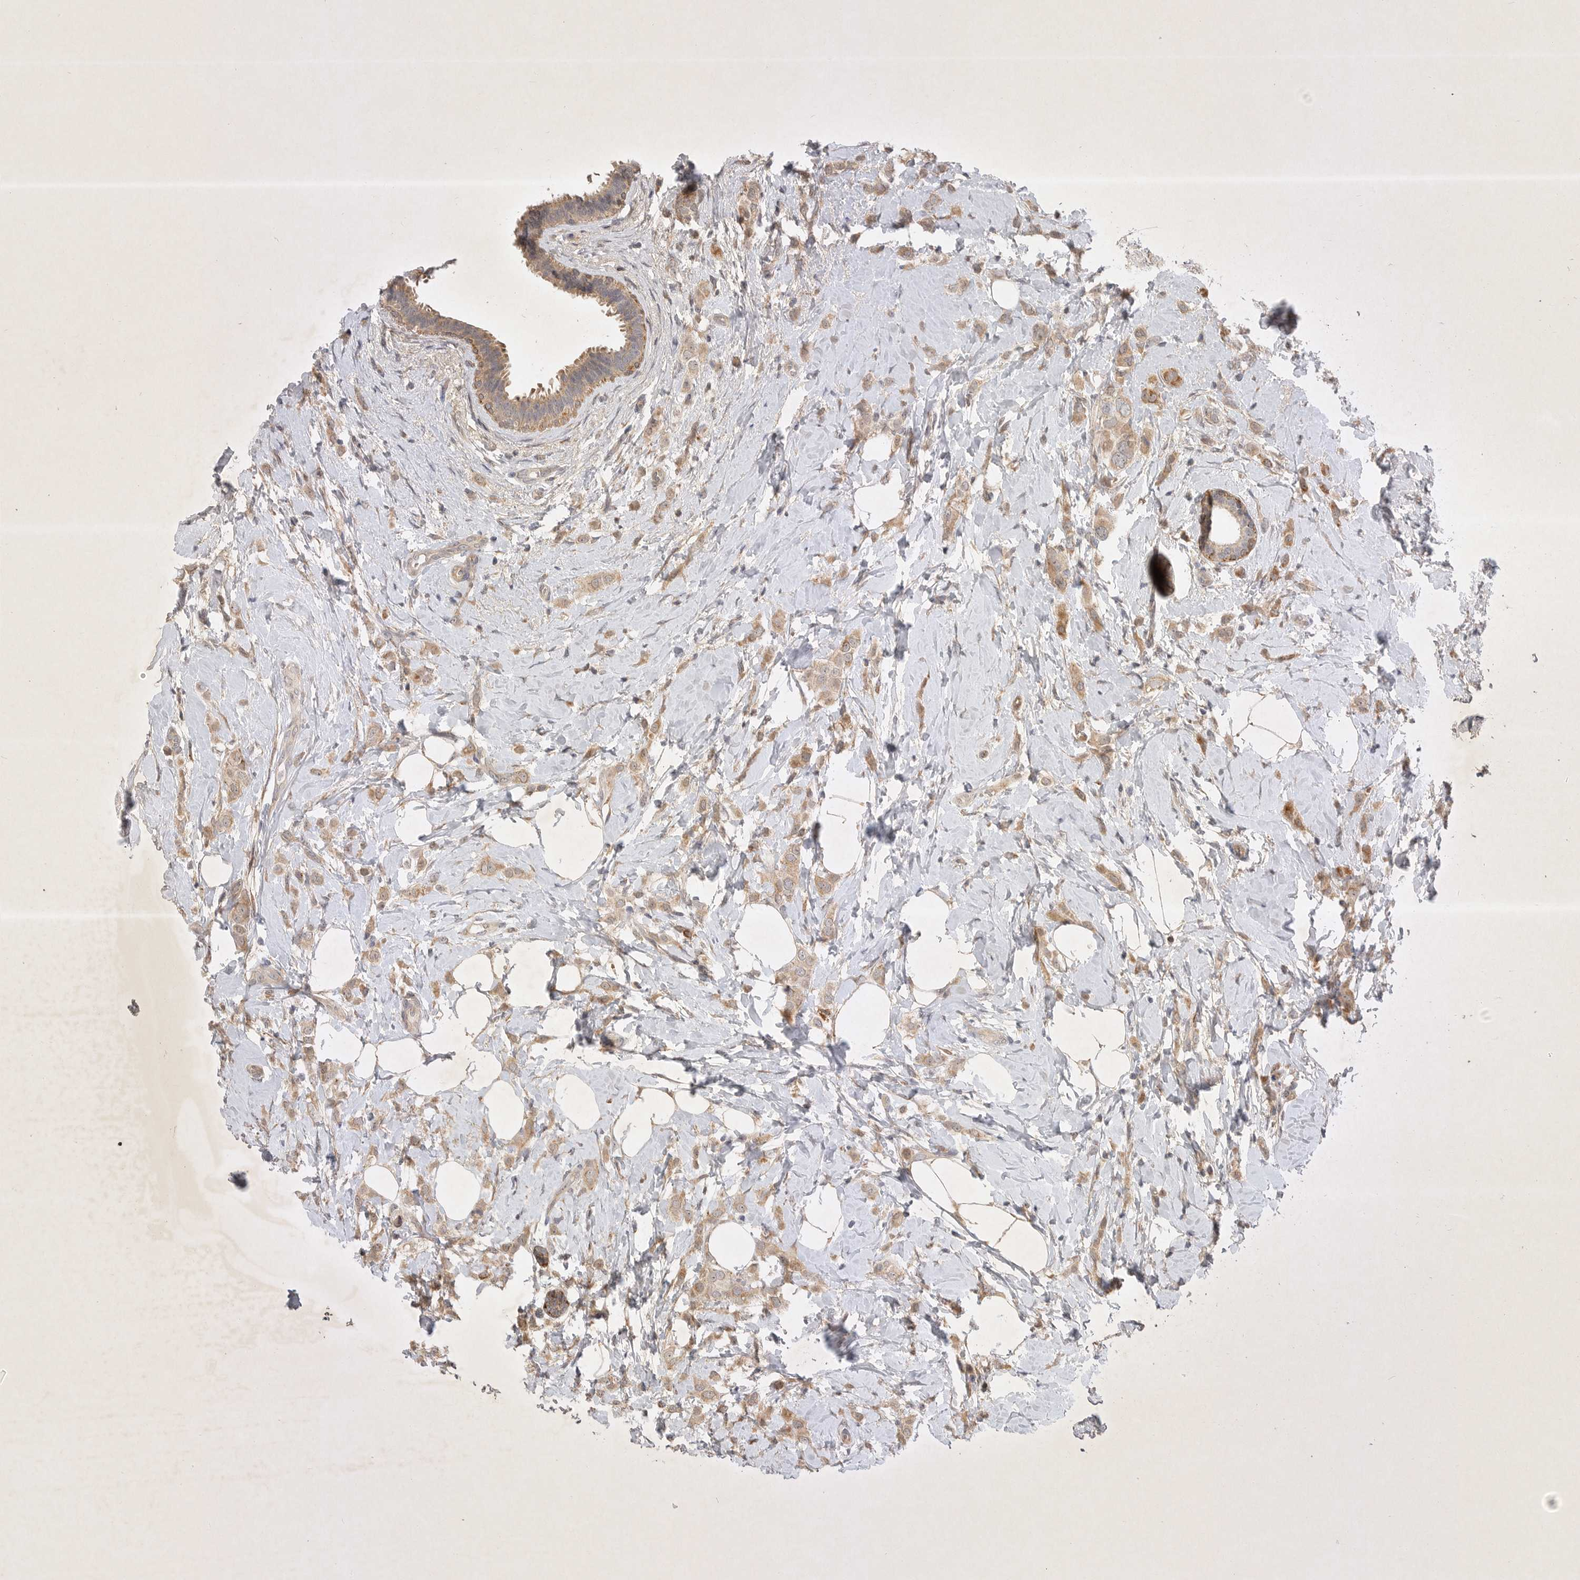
{"staining": {"intensity": "weak", "quantity": ">75%", "location": "cytoplasmic/membranous"}, "tissue": "breast cancer", "cell_type": "Tumor cells", "image_type": "cancer", "snomed": [{"axis": "morphology", "description": "Lobular carcinoma"}, {"axis": "topography", "description": "Breast"}], "caption": "Immunohistochemical staining of human breast cancer (lobular carcinoma) displays low levels of weak cytoplasmic/membranous staining in about >75% of tumor cells.", "gene": "PTPDC1", "patient": {"sex": "female", "age": 47}}